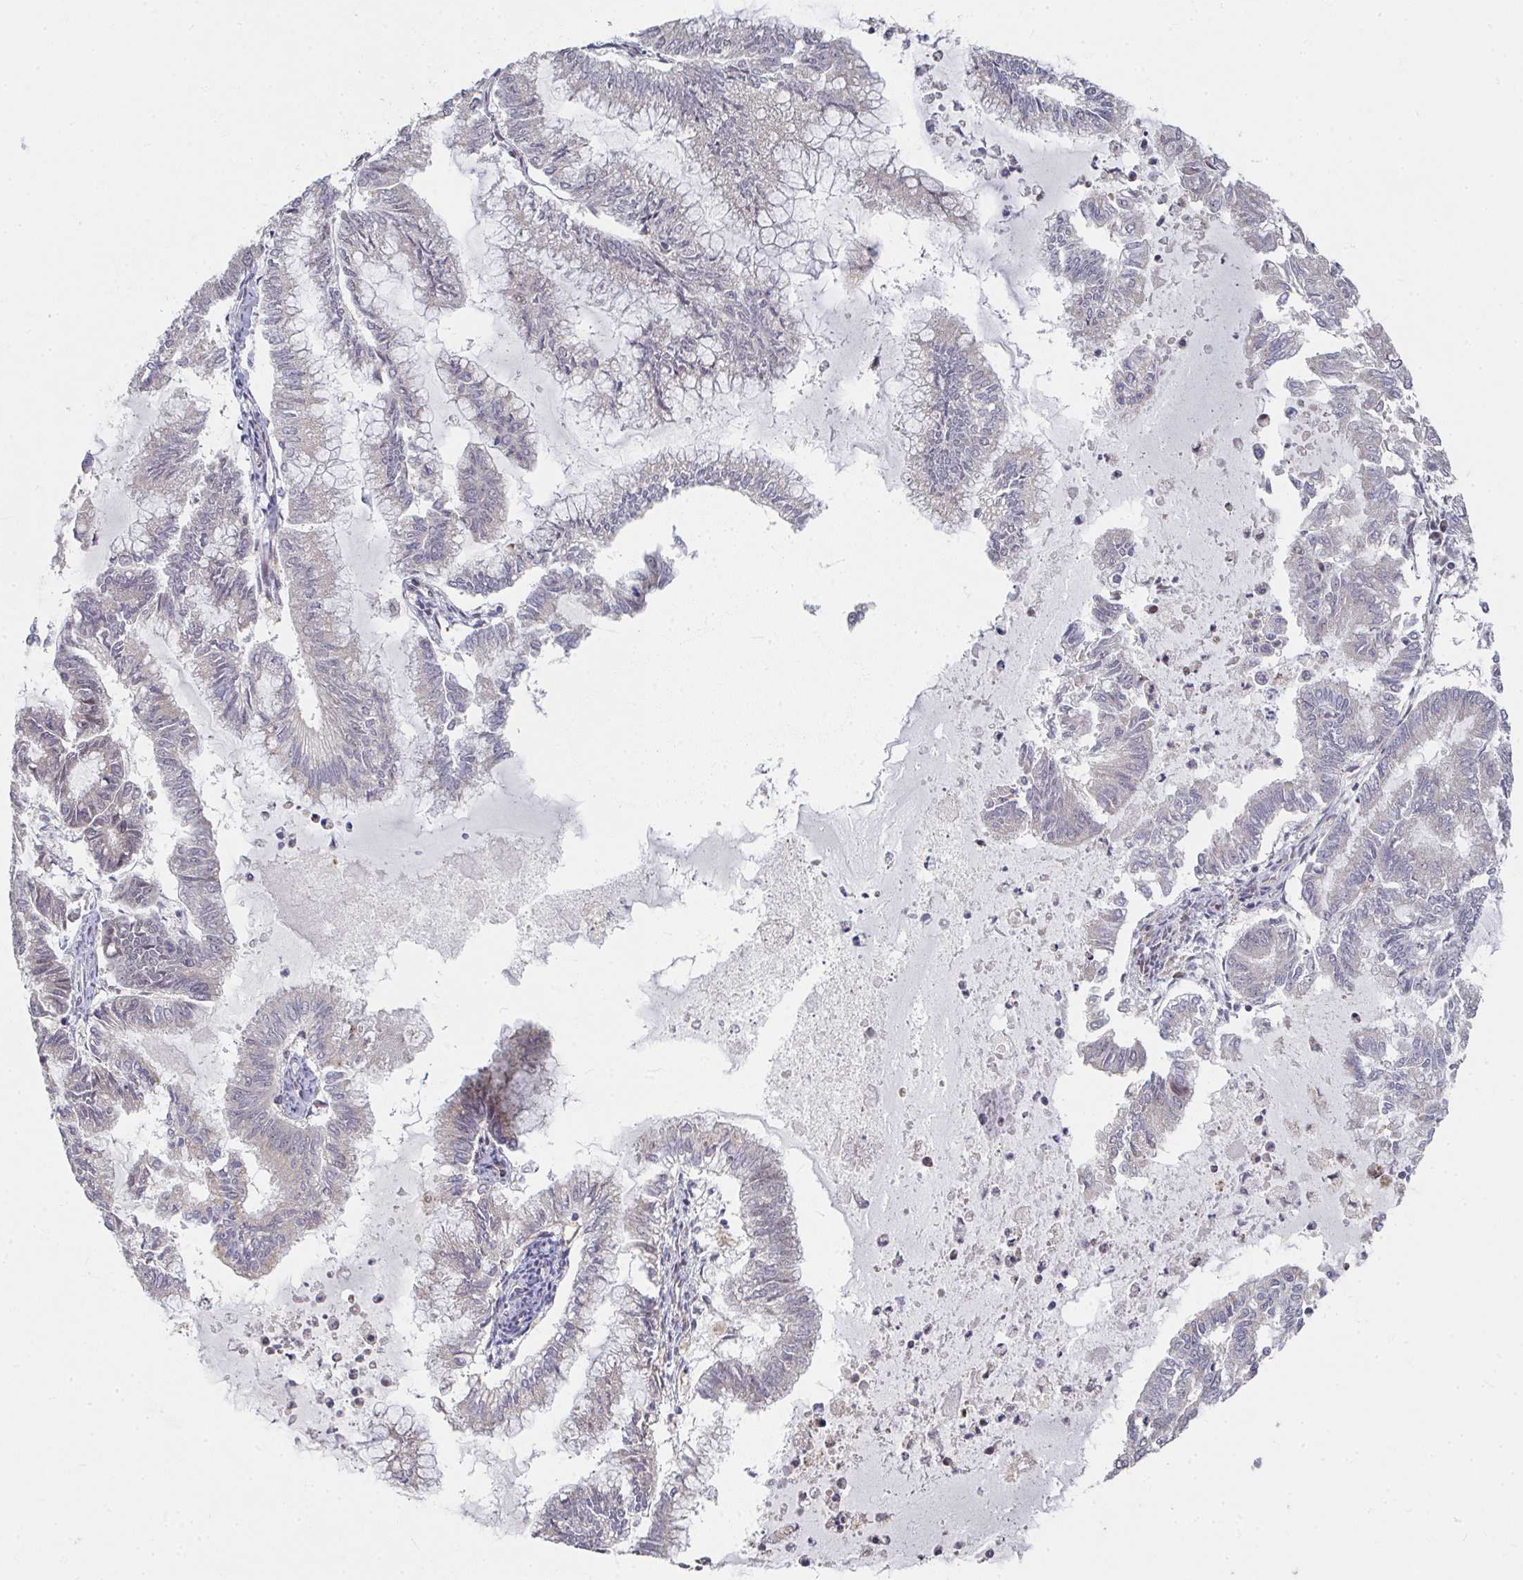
{"staining": {"intensity": "negative", "quantity": "none", "location": "none"}, "tissue": "endometrial cancer", "cell_type": "Tumor cells", "image_type": "cancer", "snomed": [{"axis": "morphology", "description": "Adenocarcinoma, NOS"}, {"axis": "topography", "description": "Endometrium"}], "caption": "The micrograph demonstrates no staining of tumor cells in endometrial cancer.", "gene": "RBBP5", "patient": {"sex": "female", "age": 79}}